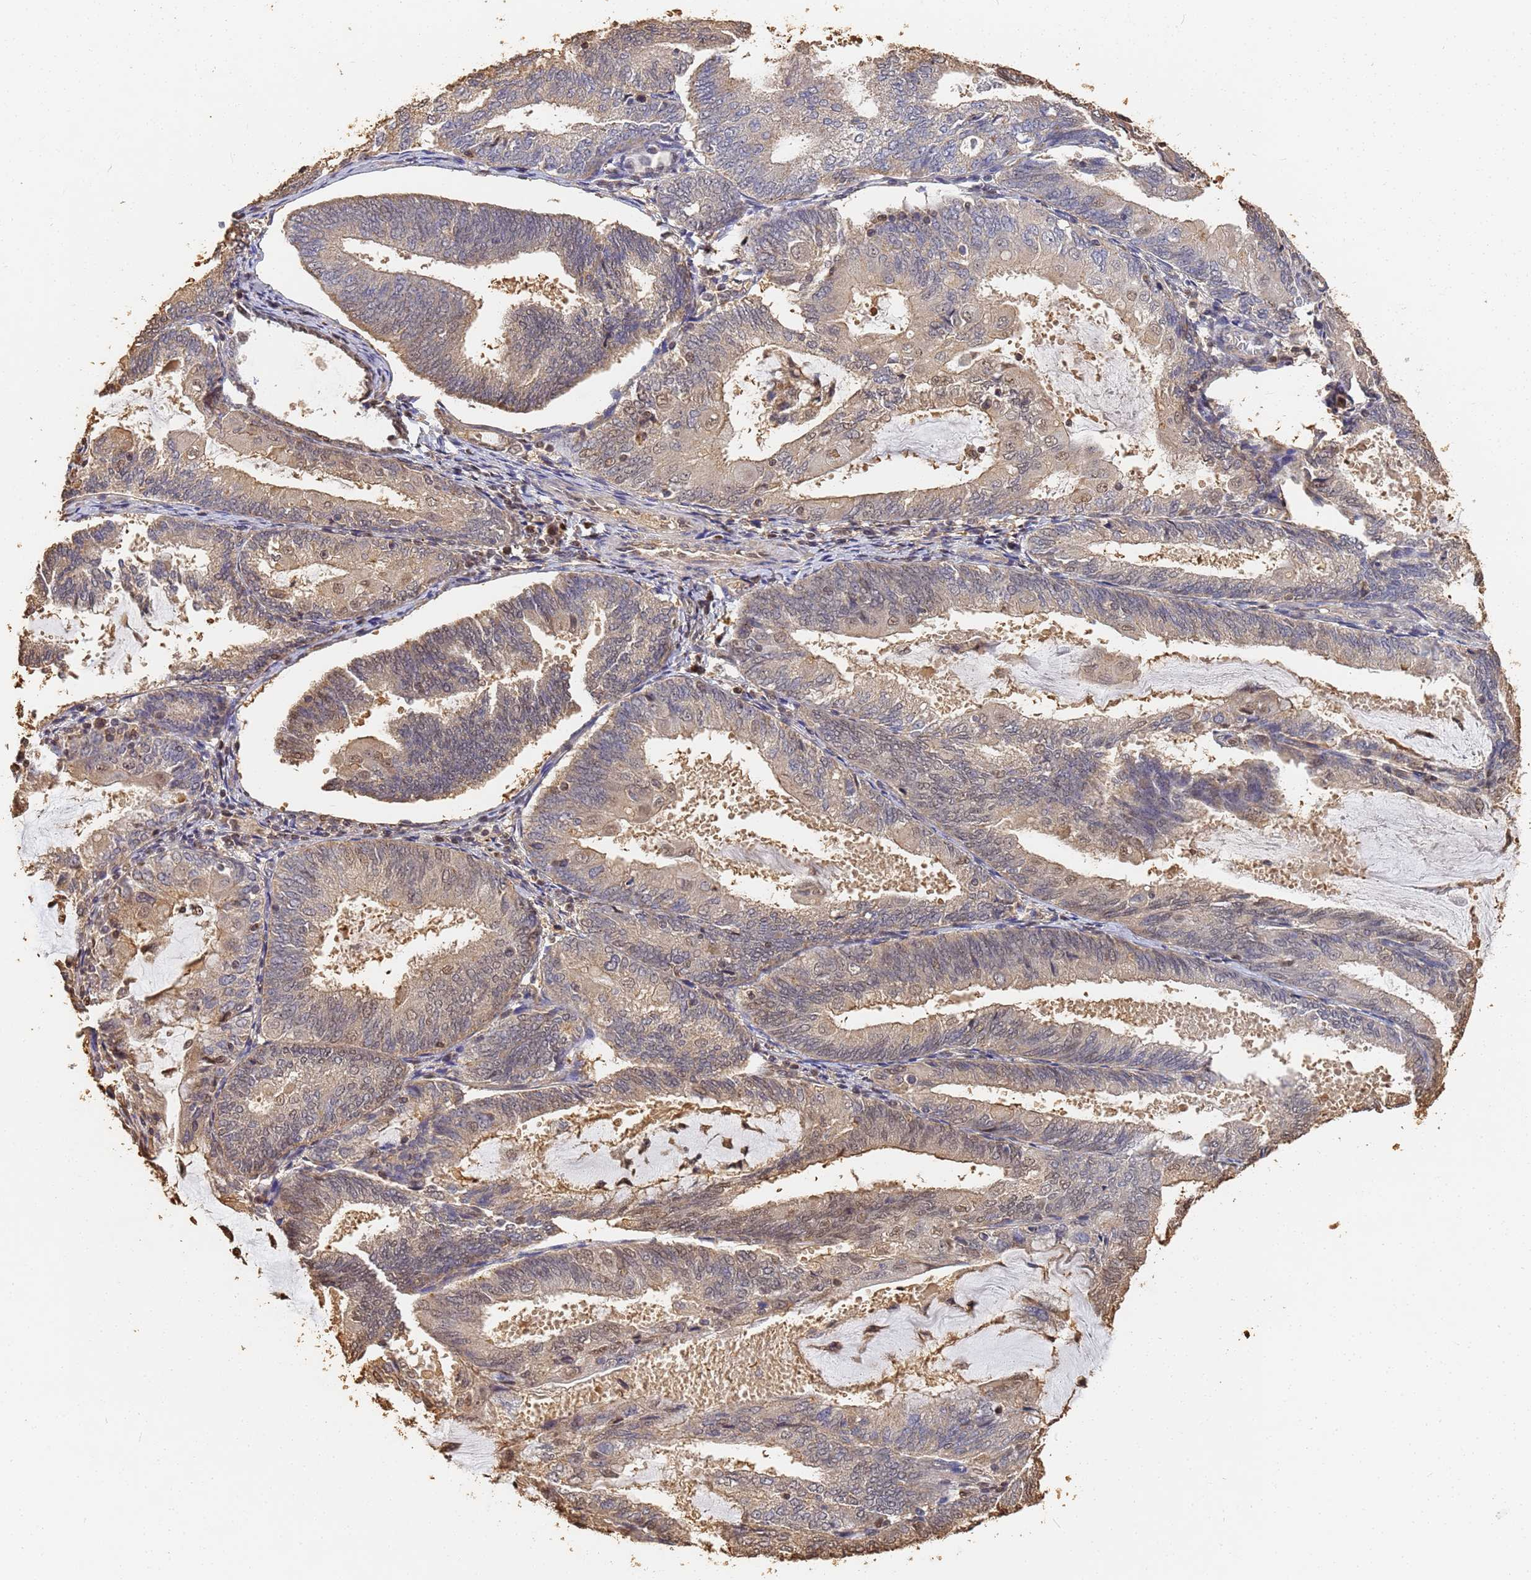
{"staining": {"intensity": "weak", "quantity": "<25%", "location": "cytoplasmic/membranous,nuclear"}, "tissue": "endometrial cancer", "cell_type": "Tumor cells", "image_type": "cancer", "snomed": [{"axis": "morphology", "description": "Adenocarcinoma, NOS"}, {"axis": "topography", "description": "Endometrium"}], "caption": "Immunohistochemistry (IHC) photomicrograph of neoplastic tissue: endometrial adenocarcinoma stained with DAB reveals no significant protein positivity in tumor cells.", "gene": "JAK2", "patient": {"sex": "female", "age": 81}}